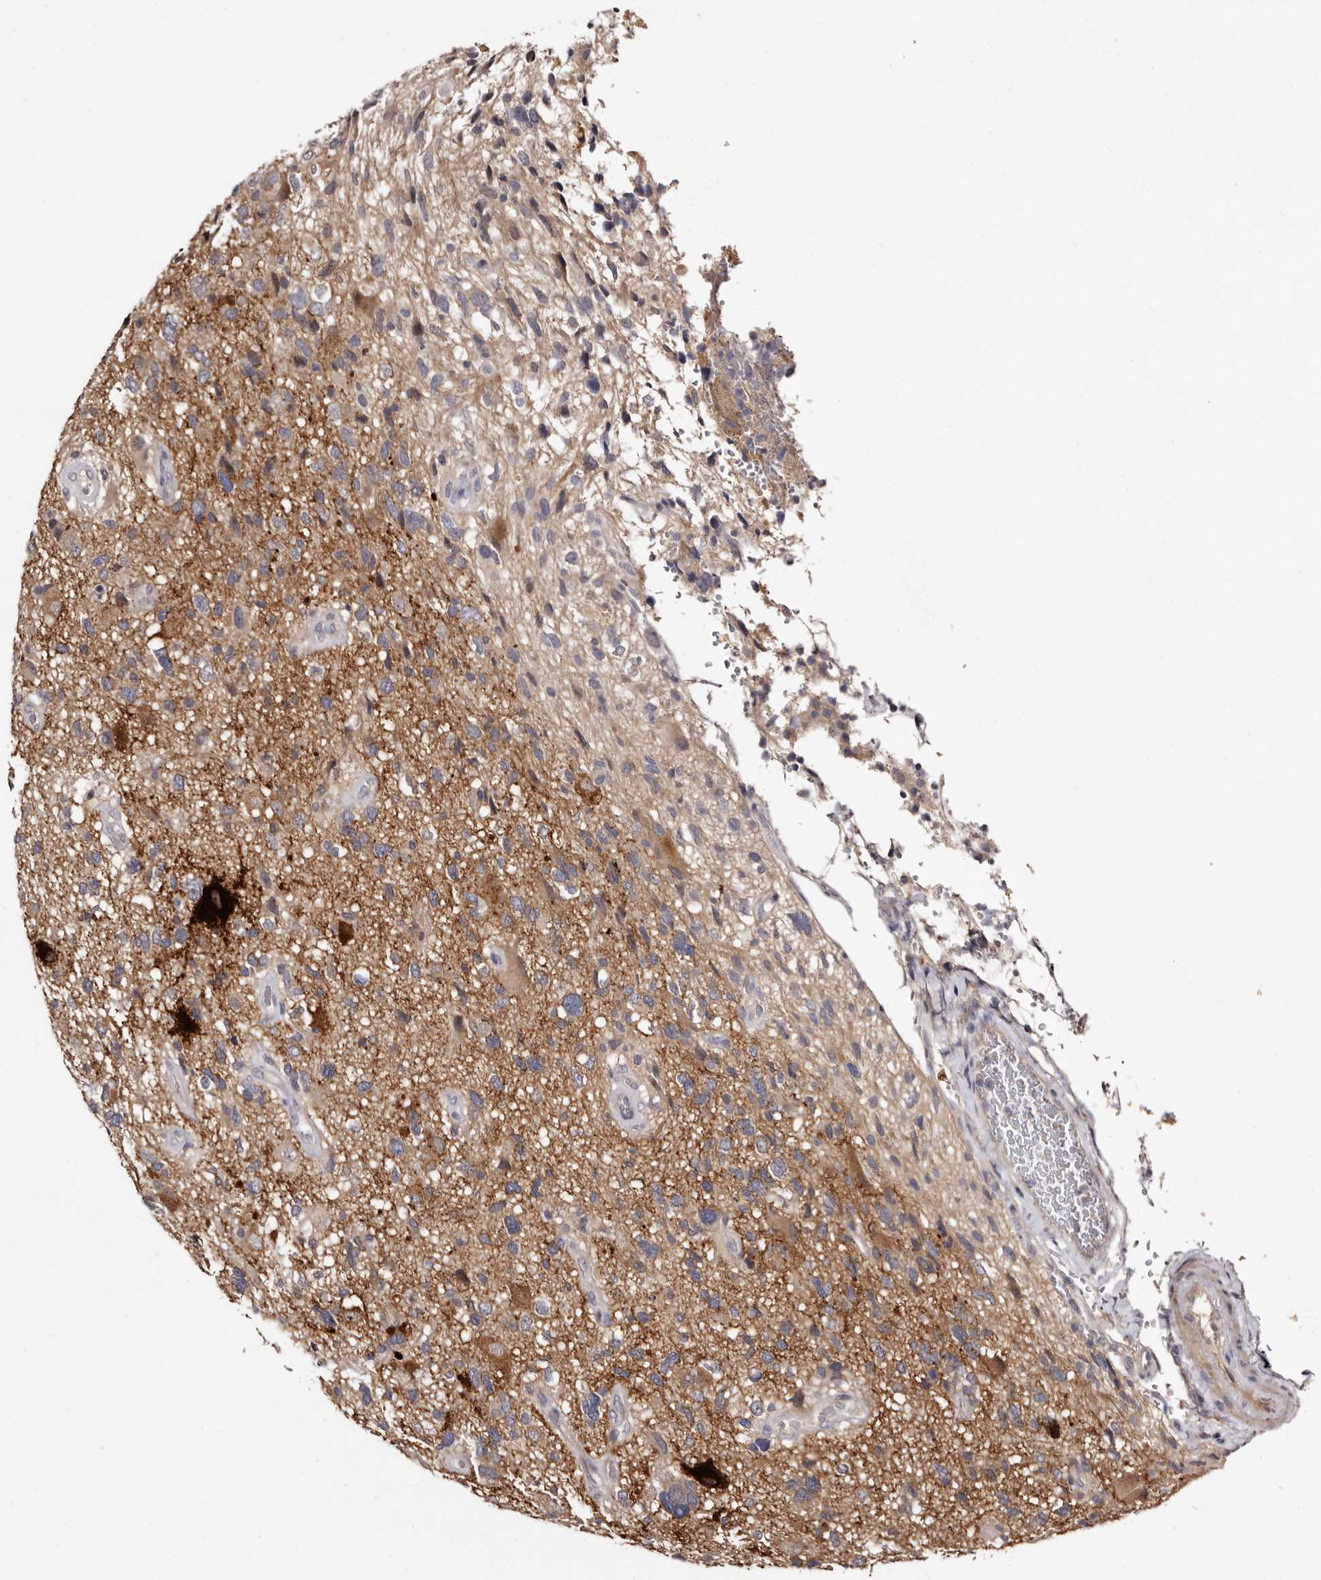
{"staining": {"intensity": "weak", "quantity": "<25%", "location": "cytoplasmic/membranous"}, "tissue": "glioma", "cell_type": "Tumor cells", "image_type": "cancer", "snomed": [{"axis": "morphology", "description": "Glioma, malignant, High grade"}, {"axis": "topography", "description": "Brain"}], "caption": "There is no significant staining in tumor cells of malignant glioma (high-grade).", "gene": "LANCL2", "patient": {"sex": "male", "age": 33}}